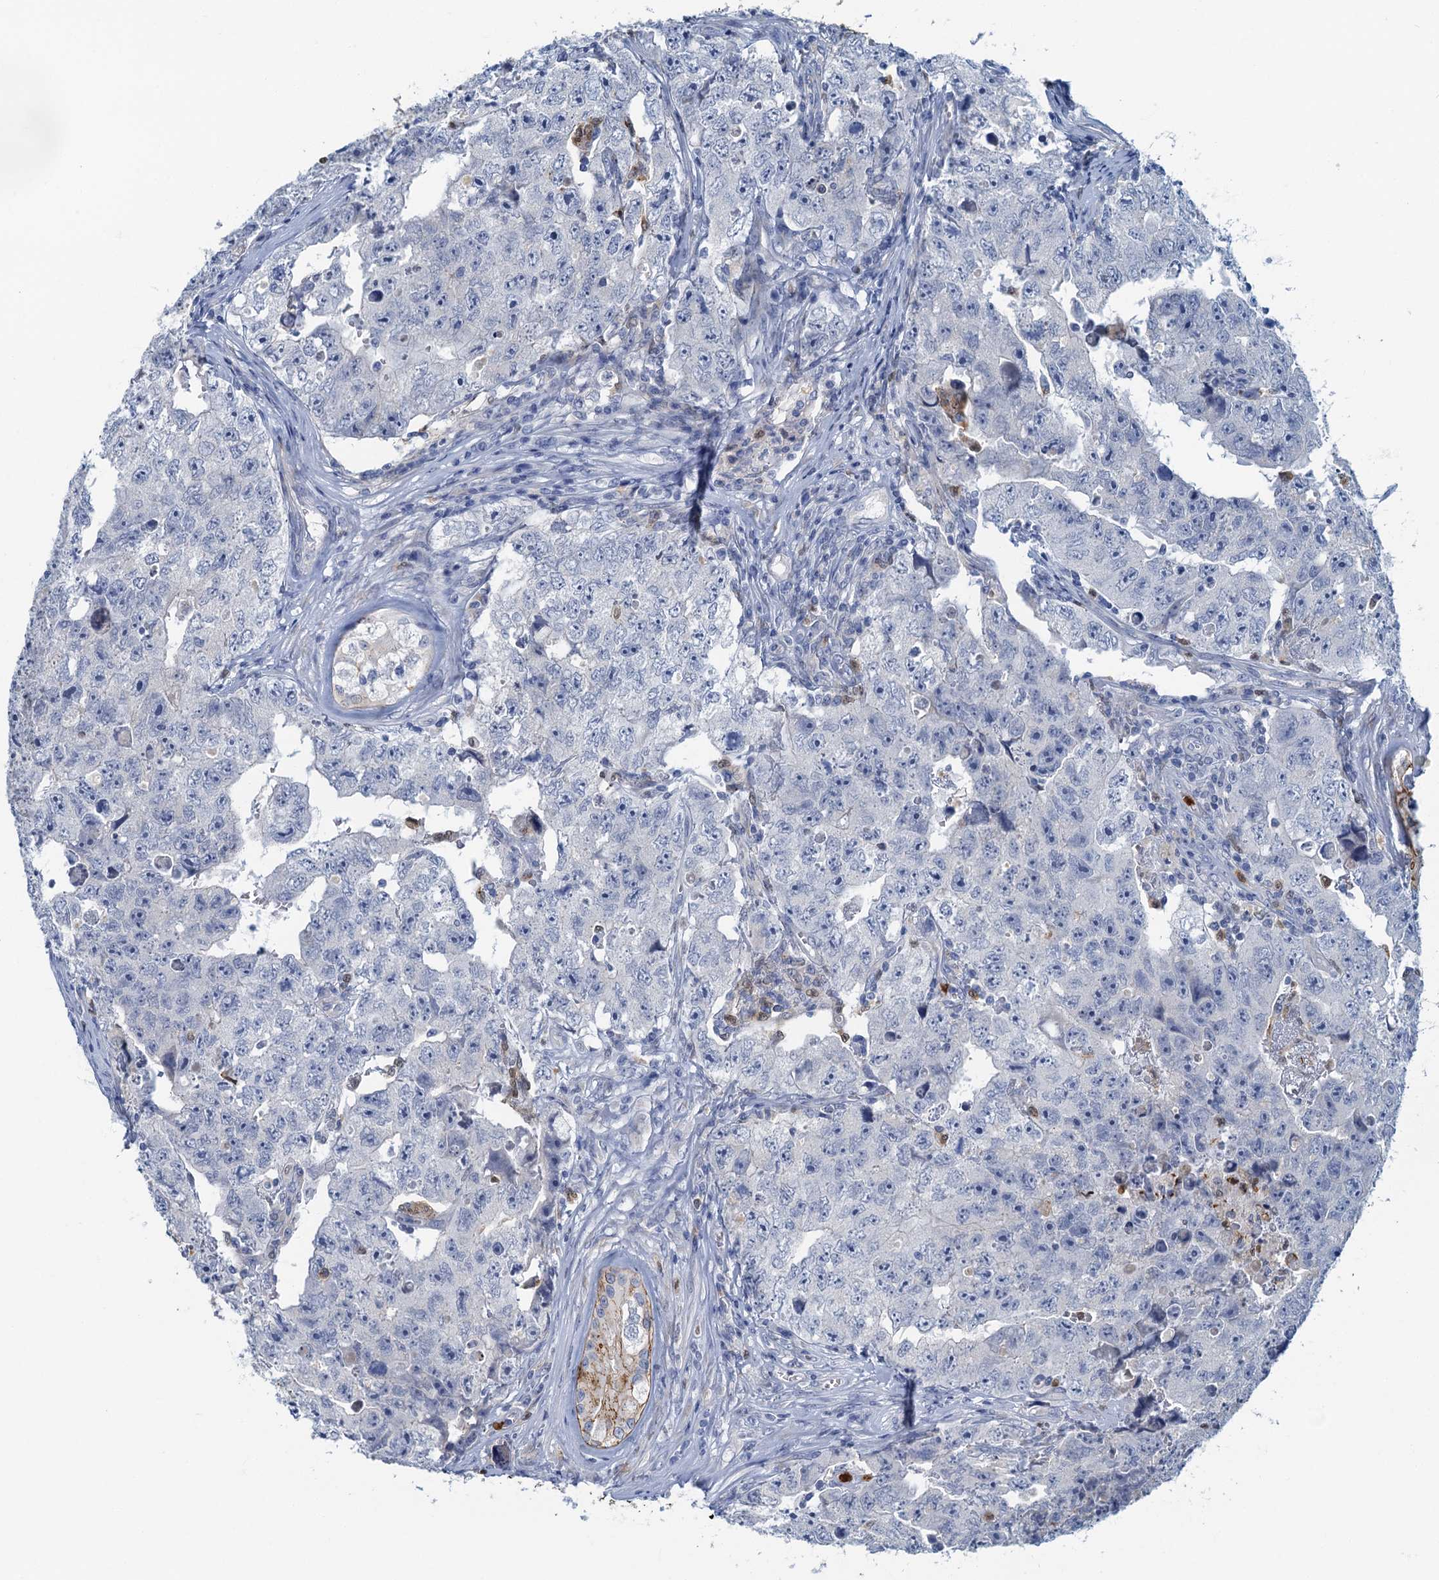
{"staining": {"intensity": "negative", "quantity": "none", "location": "none"}, "tissue": "testis cancer", "cell_type": "Tumor cells", "image_type": "cancer", "snomed": [{"axis": "morphology", "description": "Carcinoma, Embryonal, NOS"}, {"axis": "topography", "description": "Testis"}], "caption": "Tumor cells show no significant positivity in testis cancer (embryonal carcinoma). (Stains: DAB (3,3'-diaminobenzidine) immunohistochemistry (IHC) with hematoxylin counter stain, Microscopy: brightfield microscopy at high magnification).", "gene": "ANKDD1A", "patient": {"sex": "male", "age": 17}}